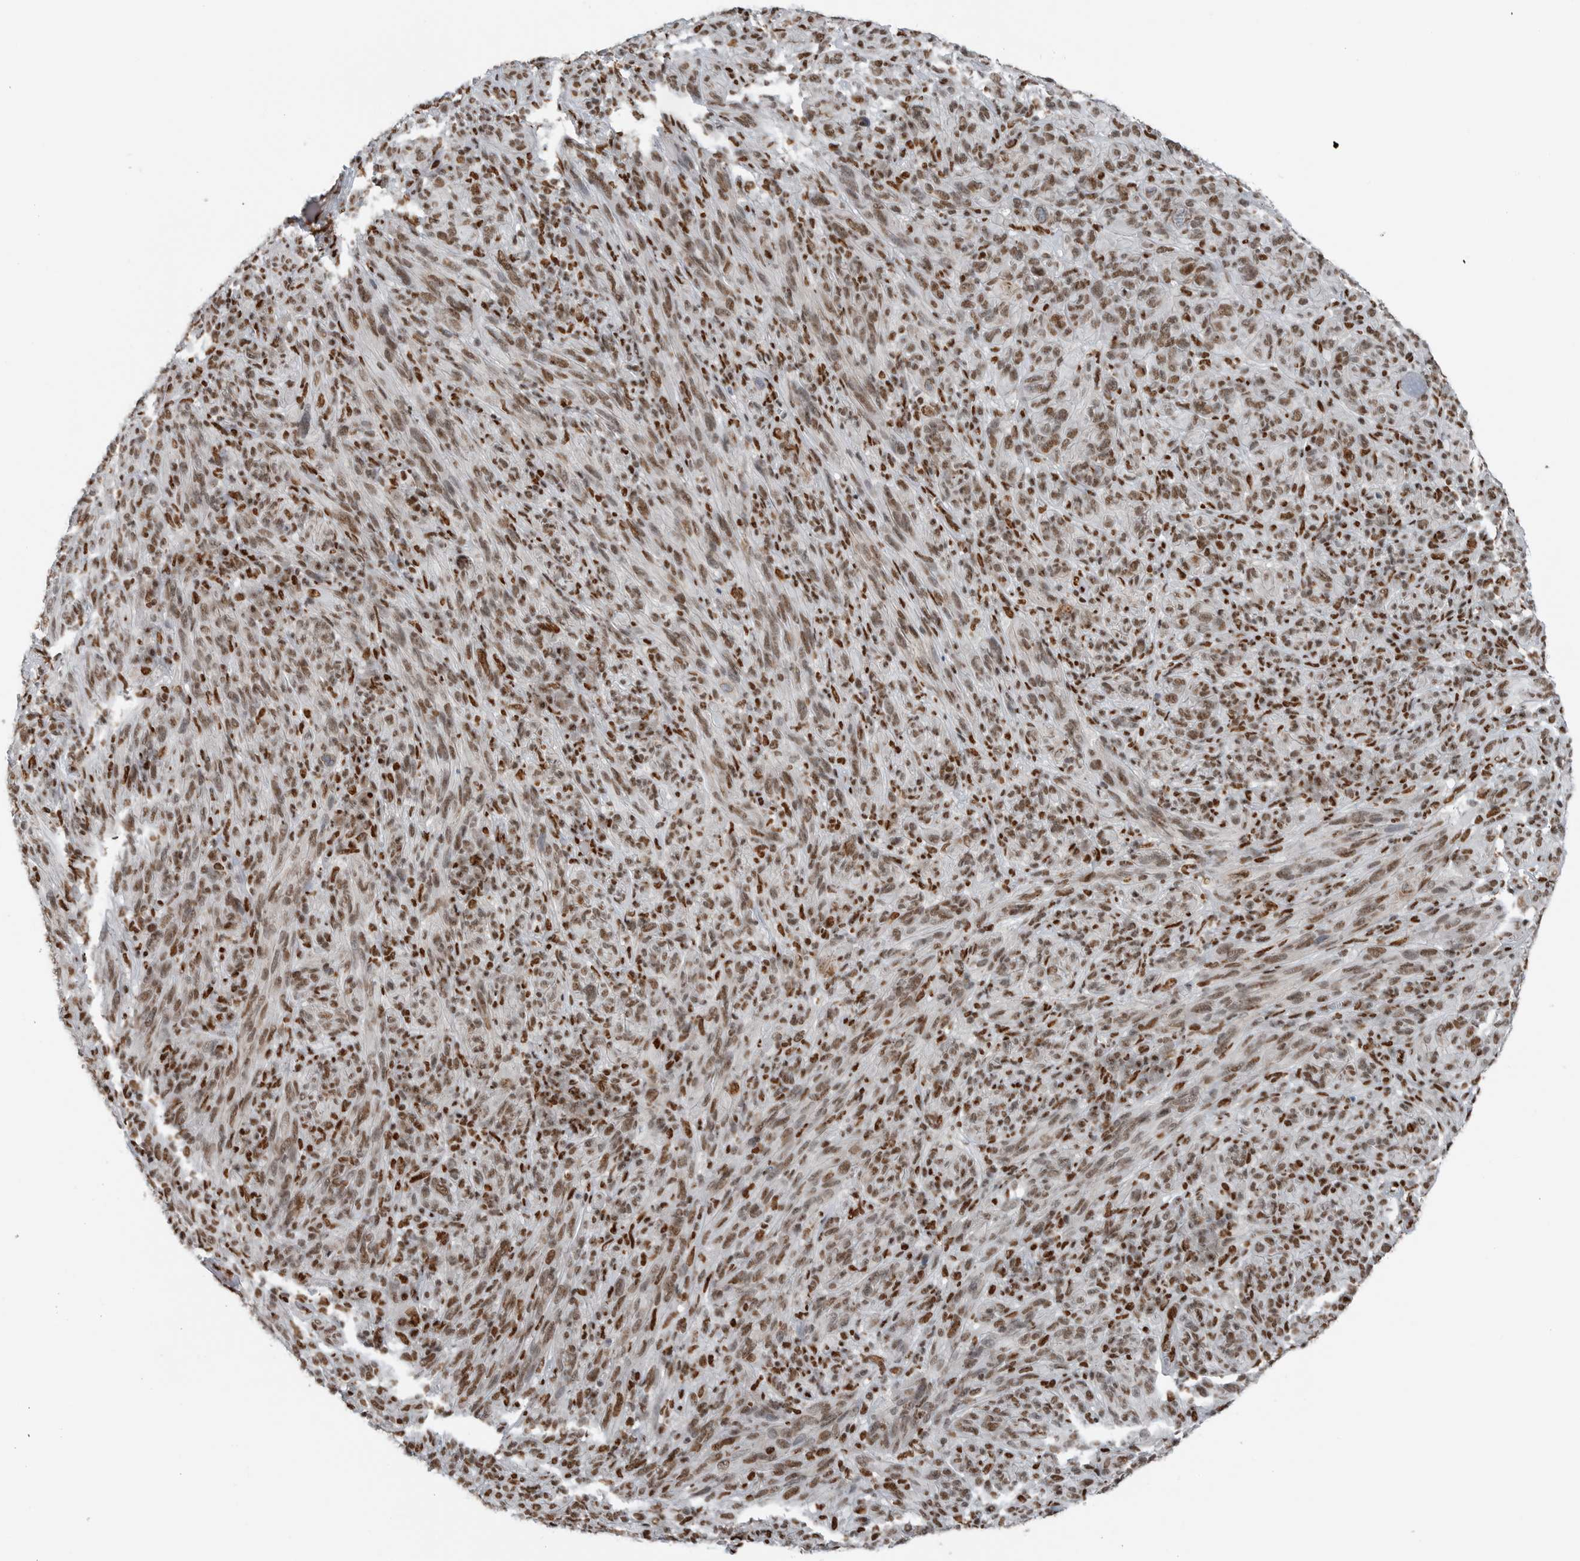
{"staining": {"intensity": "moderate", "quantity": ">75%", "location": "nuclear"}, "tissue": "melanoma", "cell_type": "Tumor cells", "image_type": "cancer", "snomed": [{"axis": "morphology", "description": "Malignant melanoma, NOS"}, {"axis": "topography", "description": "Skin of head"}], "caption": "Moderate nuclear positivity is seen in approximately >75% of tumor cells in malignant melanoma.", "gene": "BLZF1", "patient": {"sex": "male", "age": 96}}